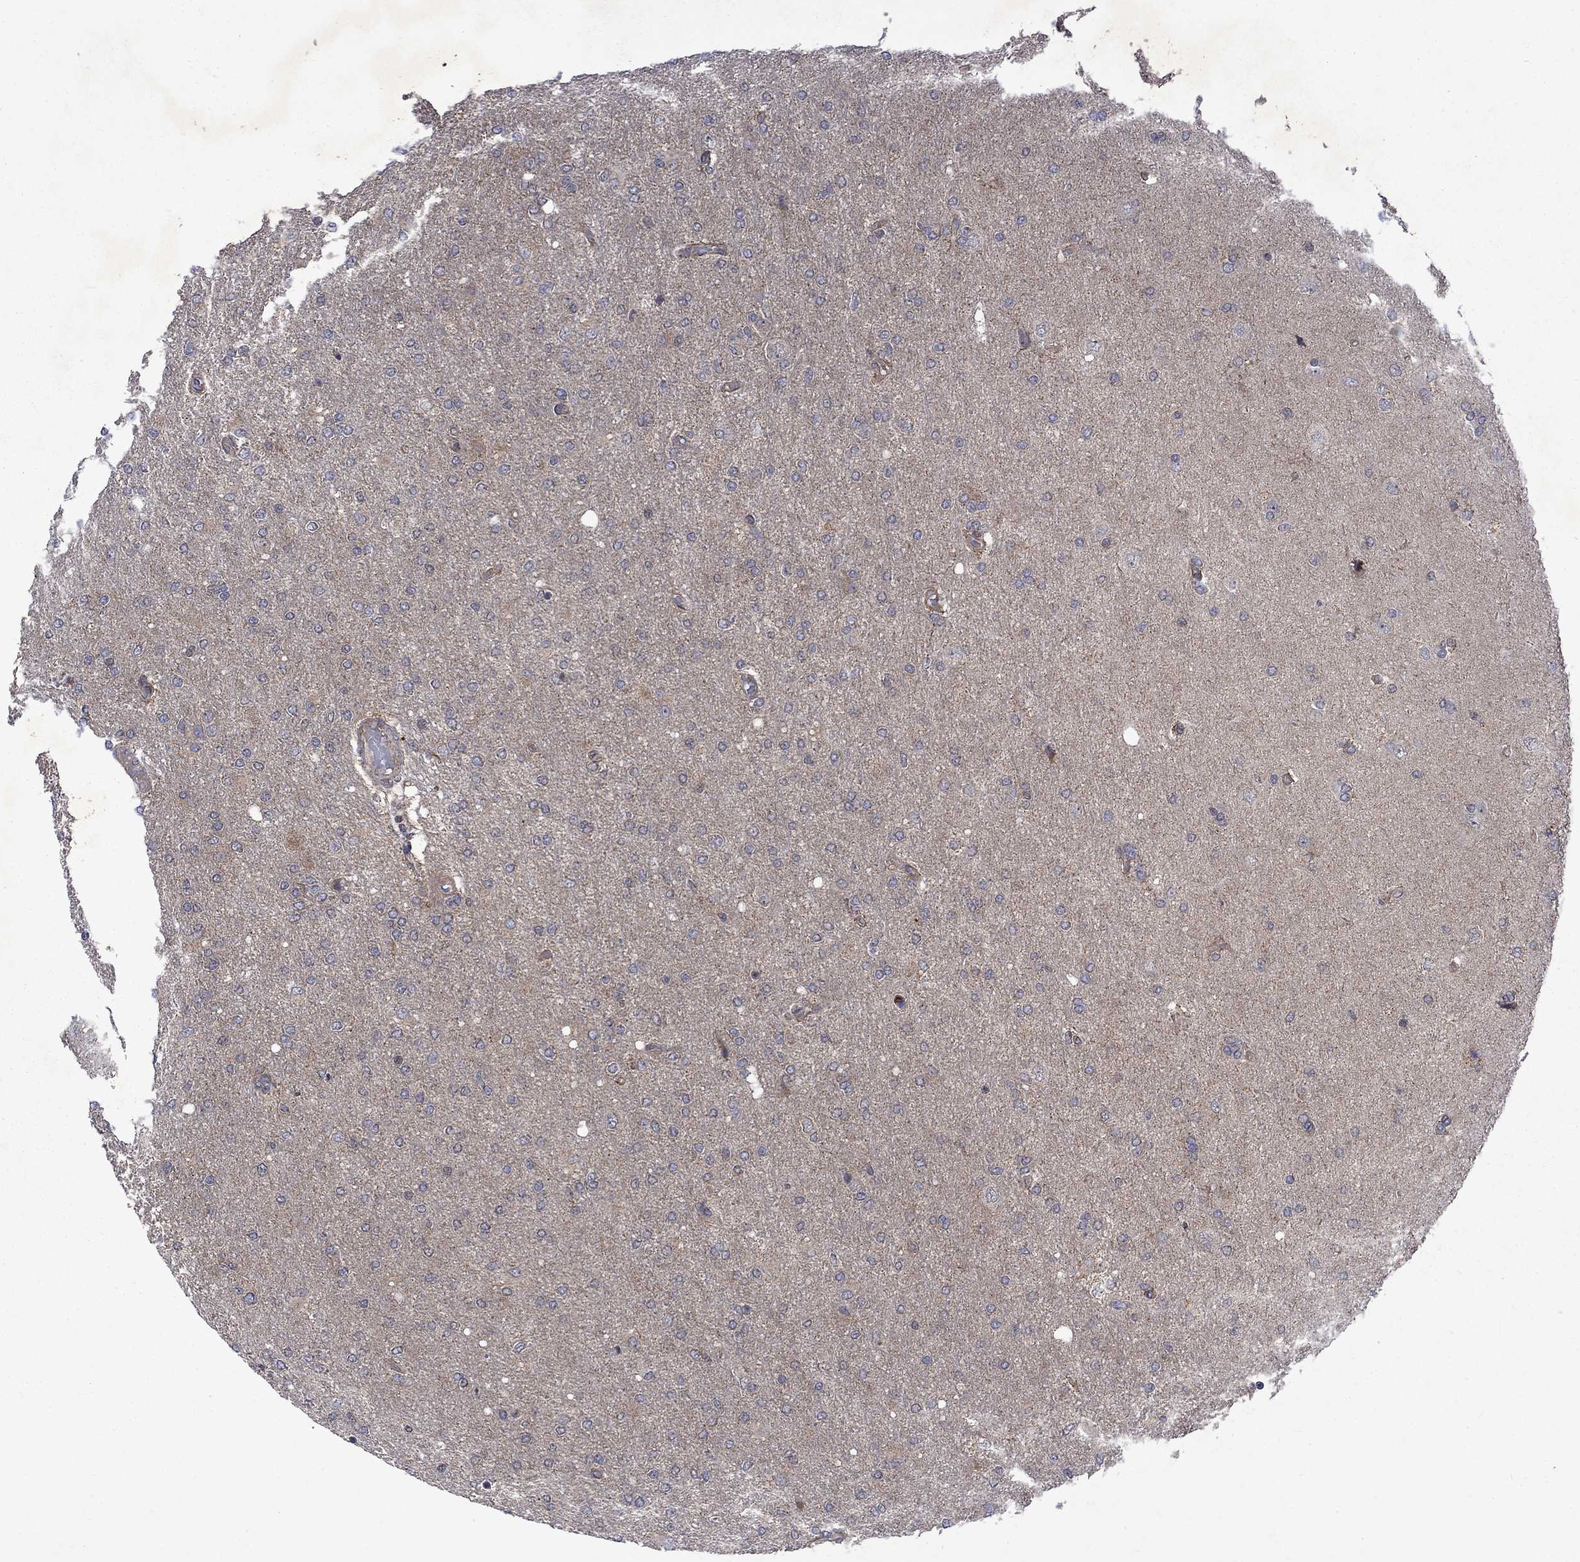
{"staining": {"intensity": "negative", "quantity": "none", "location": "none"}, "tissue": "glioma", "cell_type": "Tumor cells", "image_type": "cancer", "snomed": [{"axis": "morphology", "description": "Glioma, malignant, High grade"}, {"axis": "topography", "description": "Cerebral cortex"}], "caption": "The histopathology image exhibits no significant expression in tumor cells of malignant glioma (high-grade).", "gene": "TMEM33", "patient": {"sex": "male", "age": 70}}